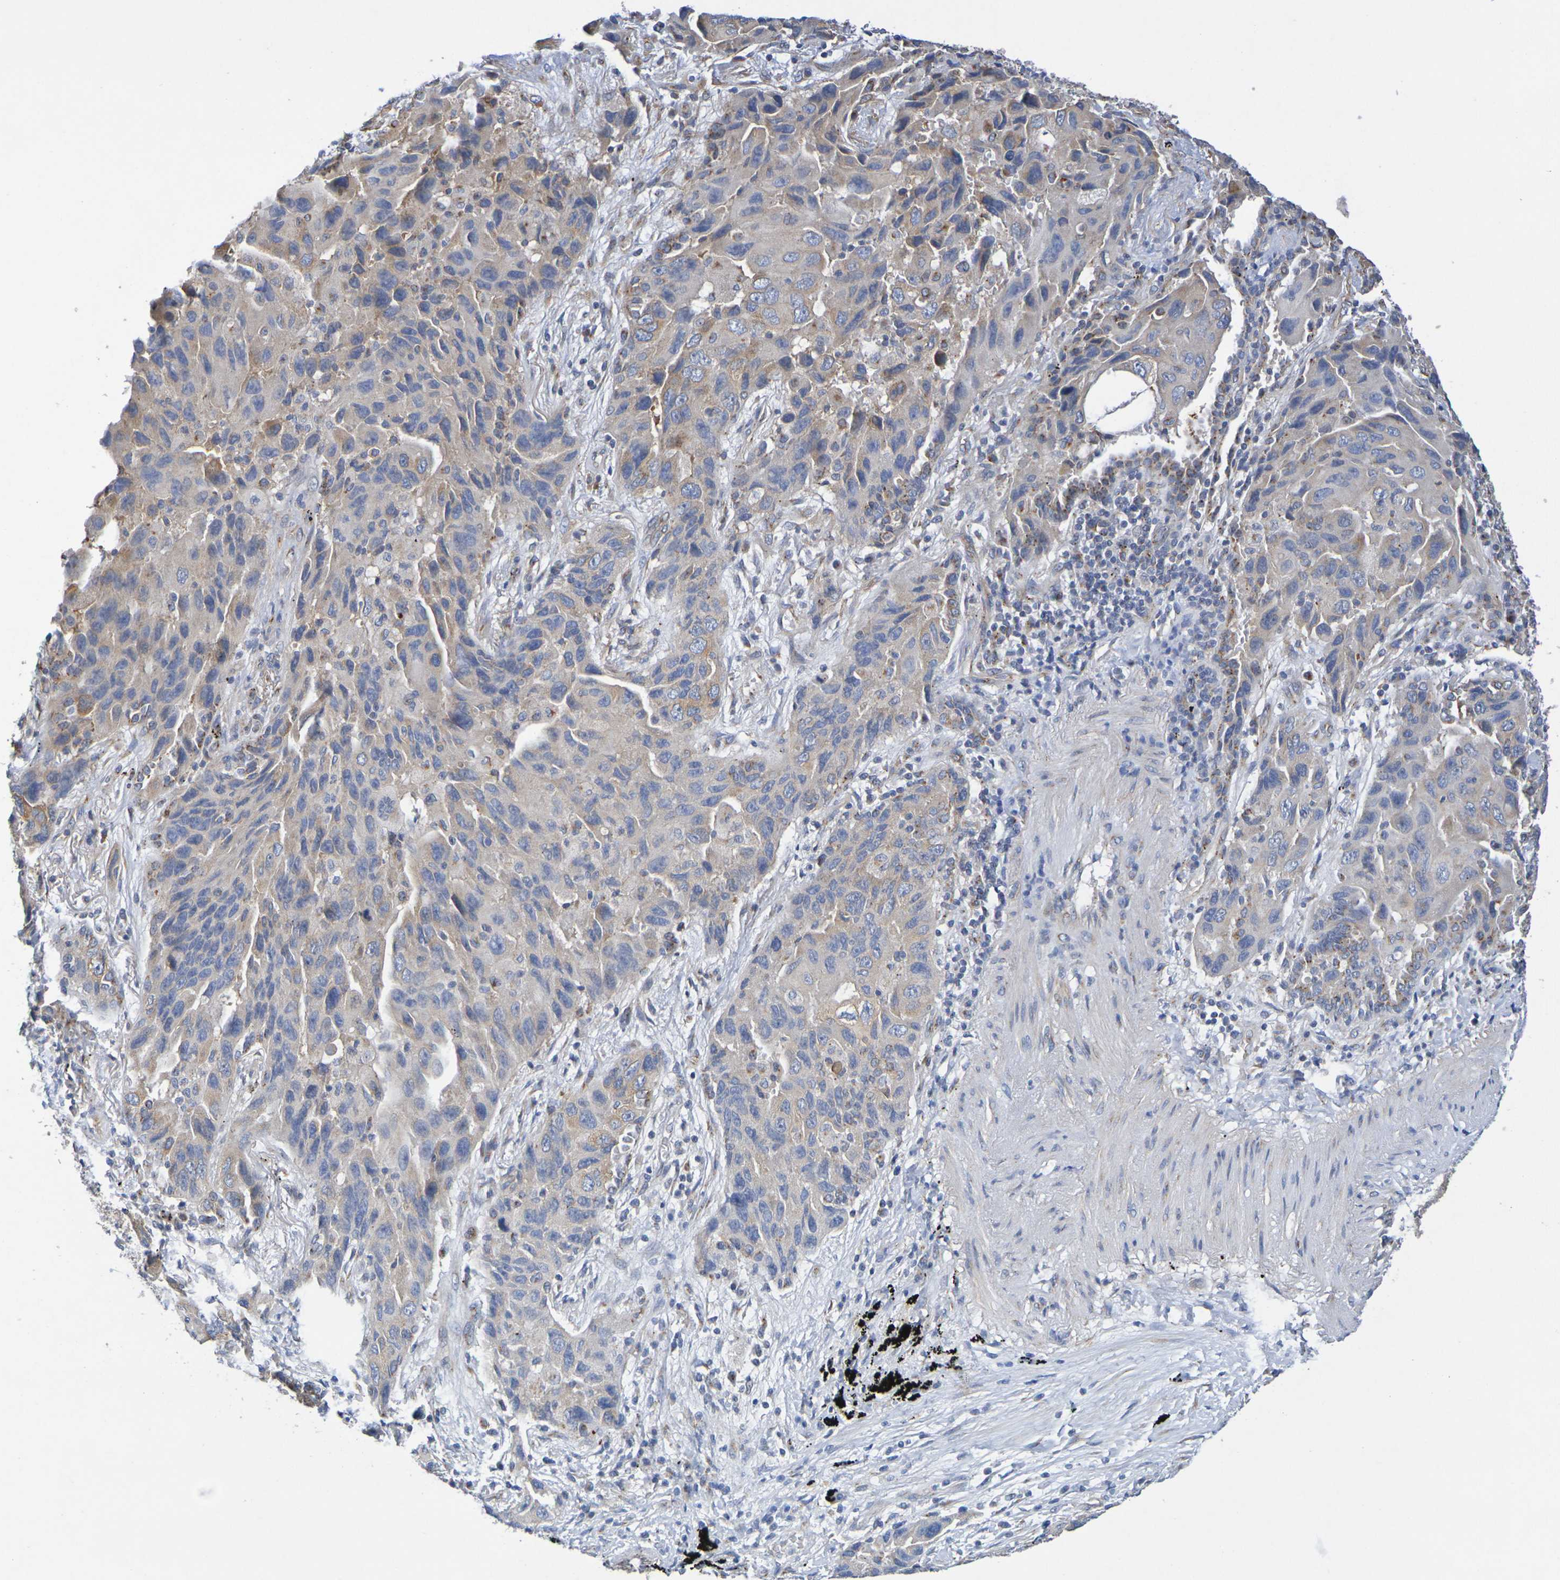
{"staining": {"intensity": "weak", "quantity": "25%-75%", "location": "cytoplasmic/membranous"}, "tissue": "lung cancer", "cell_type": "Tumor cells", "image_type": "cancer", "snomed": [{"axis": "morphology", "description": "Adenocarcinoma, NOS"}, {"axis": "topography", "description": "Lung"}], "caption": "High-power microscopy captured an immunohistochemistry (IHC) photomicrograph of lung cancer (adenocarcinoma), revealing weak cytoplasmic/membranous expression in about 25%-75% of tumor cells.", "gene": "DCP2", "patient": {"sex": "female", "age": 65}}